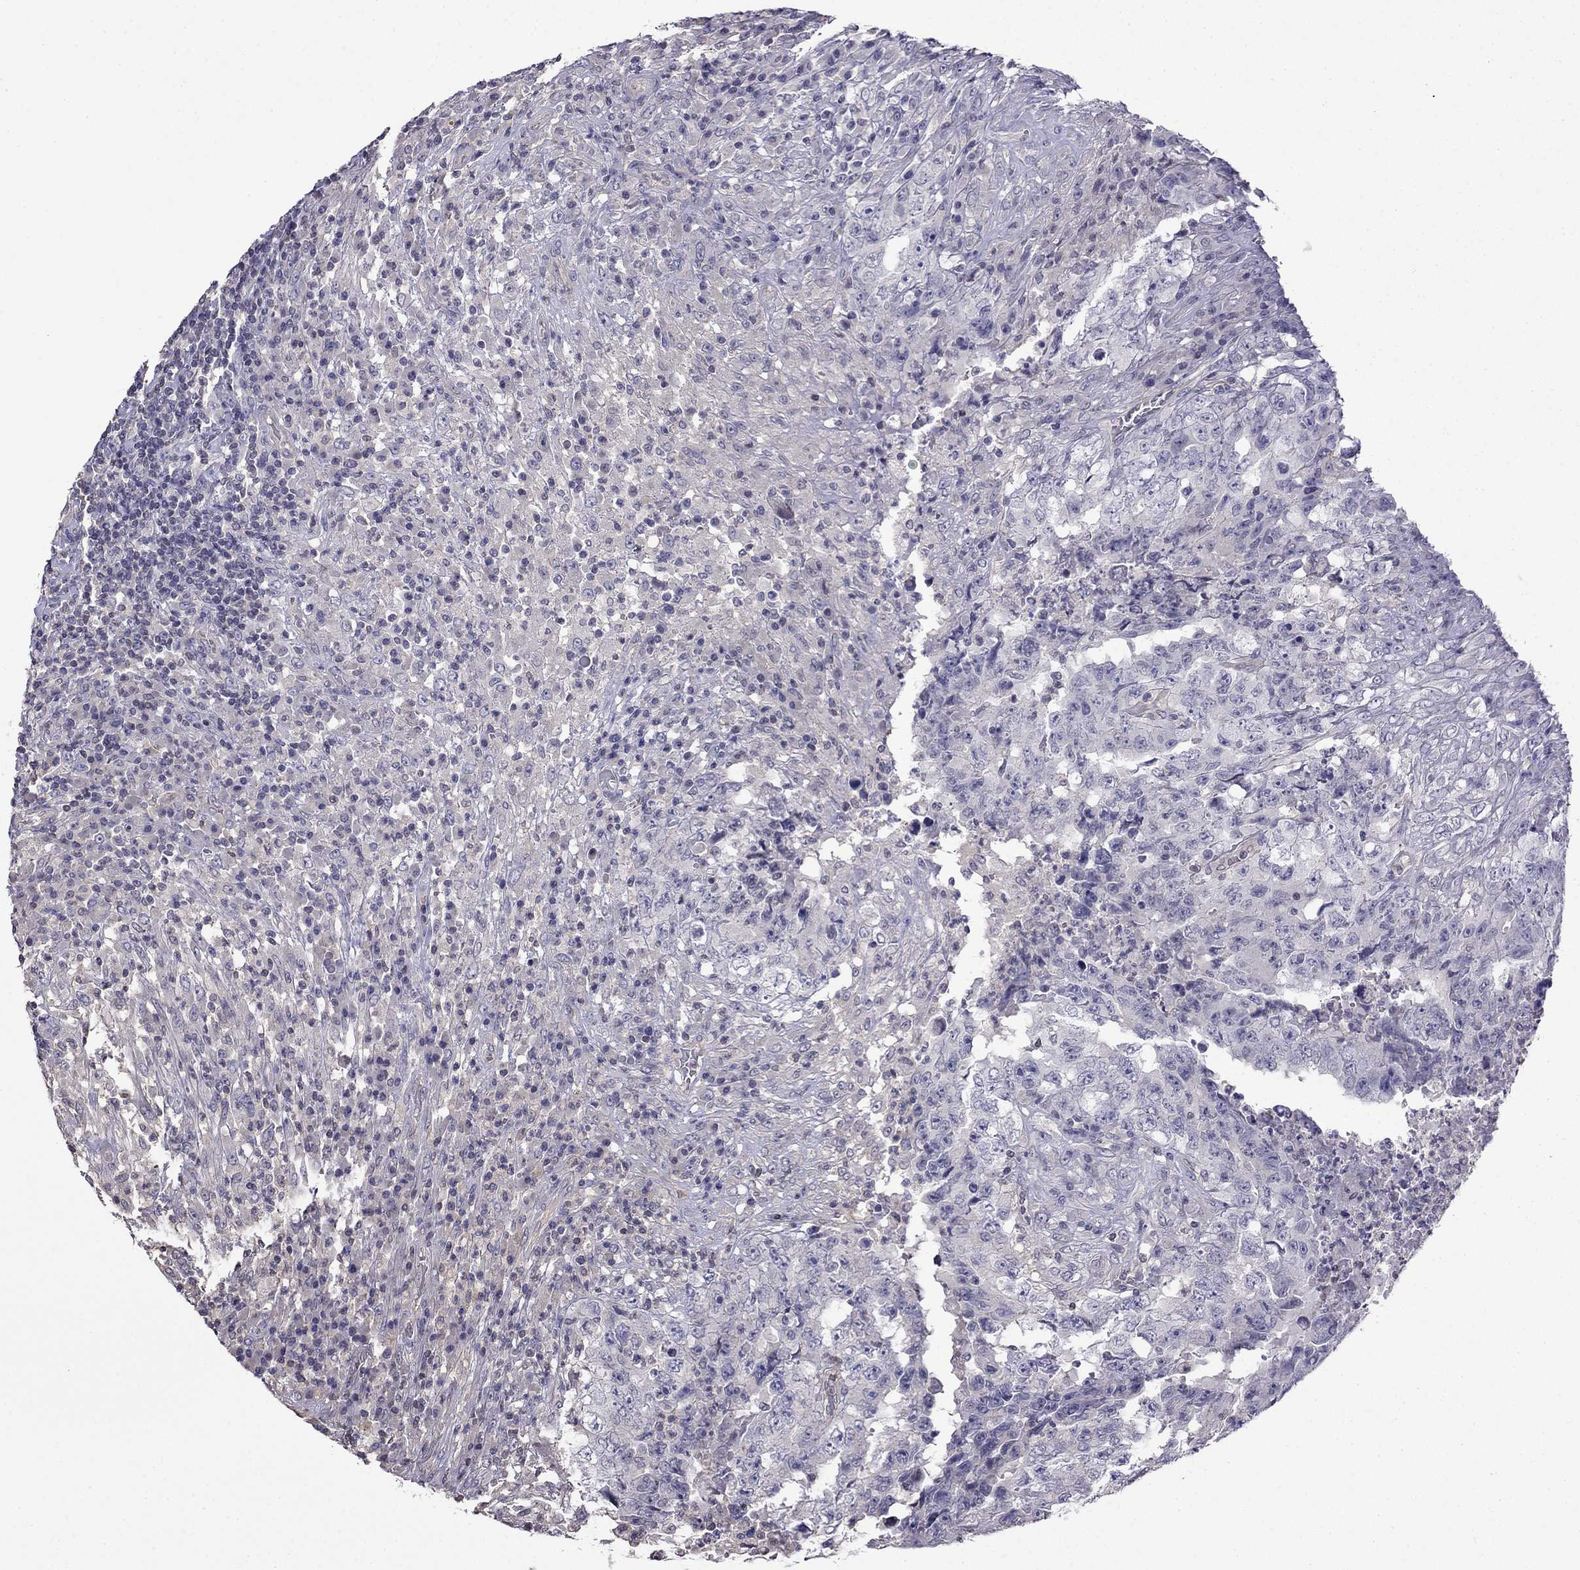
{"staining": {"intensity": "negative", "quantity": "none", "location": "none"}, "tissue": "testis cancer", "cell_type": "Tumor cells", "image_type": "cancer", "snomed": [{"axis": "morphology", "description": "Necrosis, NOS"}, {"axis": "morphology", "description": "Carcinoma, Embryonal, NOS"}, {"axis": "topography", "description": "Testis"}], "caption": "High power microscopy histopathology image of an IHC micrograph of embryonal carcinoma (testis), revealing no significant staining in tumor cells.", "gene": "GUCA1B", "patient": {"sex": "male", "age": 19}}